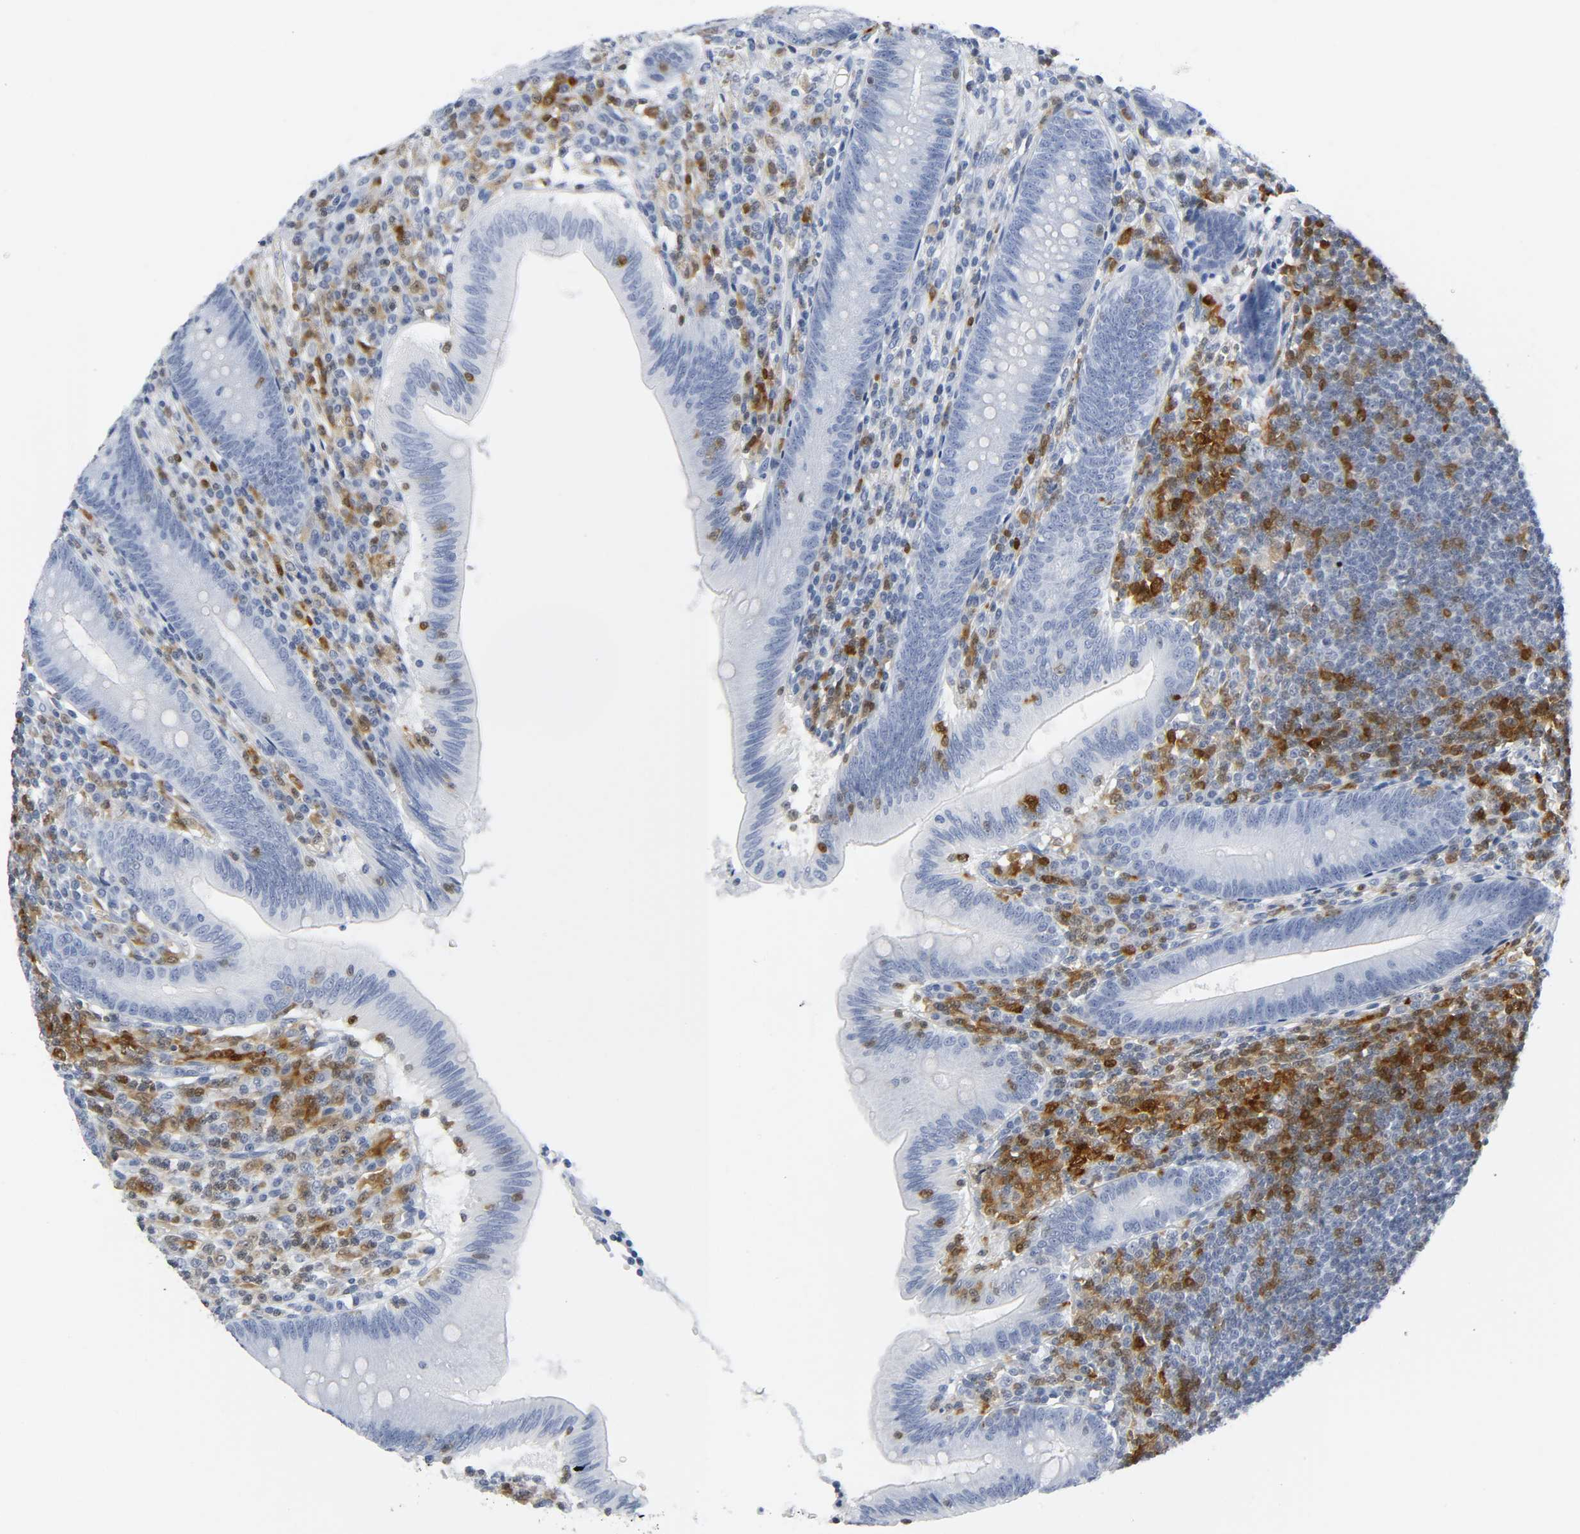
{"staining": {"intensity": "negative", "quantity": "none", "location": "none"}, "tissue": "appendix", "cell_type": "Glandular cells", "image_type": "normal", "snomed": [{"axis": "morphology", "description": "Normal tissue, NOS"}, {"axis": "morphology", "description": "Inflammation, NOS"}, {"axis": "topography", "description": "Appendix"}], "caption": "An IHC image of benign appendix is shown. There is no staining in glandular cells of appendix. (DAB IHC with hematoxylin counter stain).", "gene": "DOK2", "patient": {"sex": "male", "age": 46}}